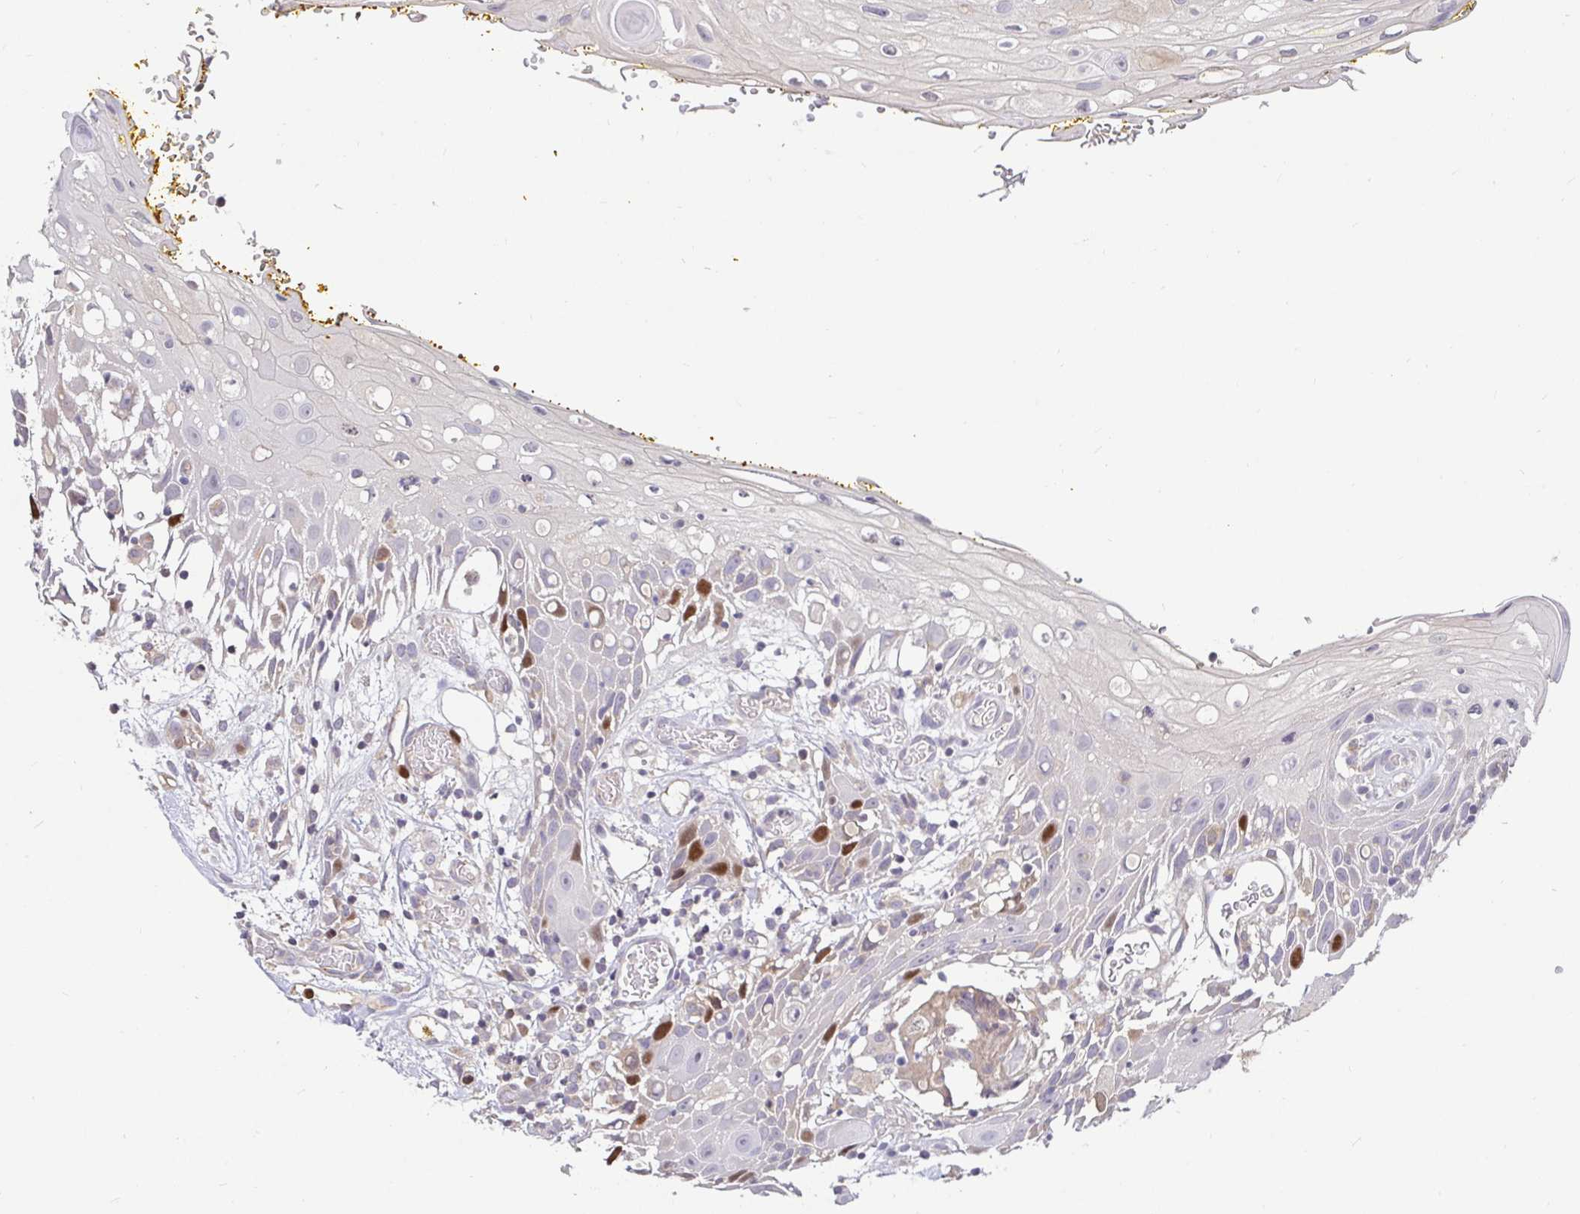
{"staining": {"intensity": "moderate", "quantity": "<25%", "location": "nuclear"}, "tissue": "head and neck cancer", "cell_type": "Tumor cells", "image_type": "cancer", "snomed": [{"axis": "morphology", "description": "Squamous cell carcinoma, NOS"}, {"axis": "topography", "description": "Oral tissue"}, {"axis": "topography", "description": "Head-Neck"}], "caption": "Squamous cell carcinoma (head and neck) stained with a brown dye displays moderate nuclear positive staining in about <25% of tumor cells.", "gene": "ANLN", "patient": {"sex": "male", "age": 49}}